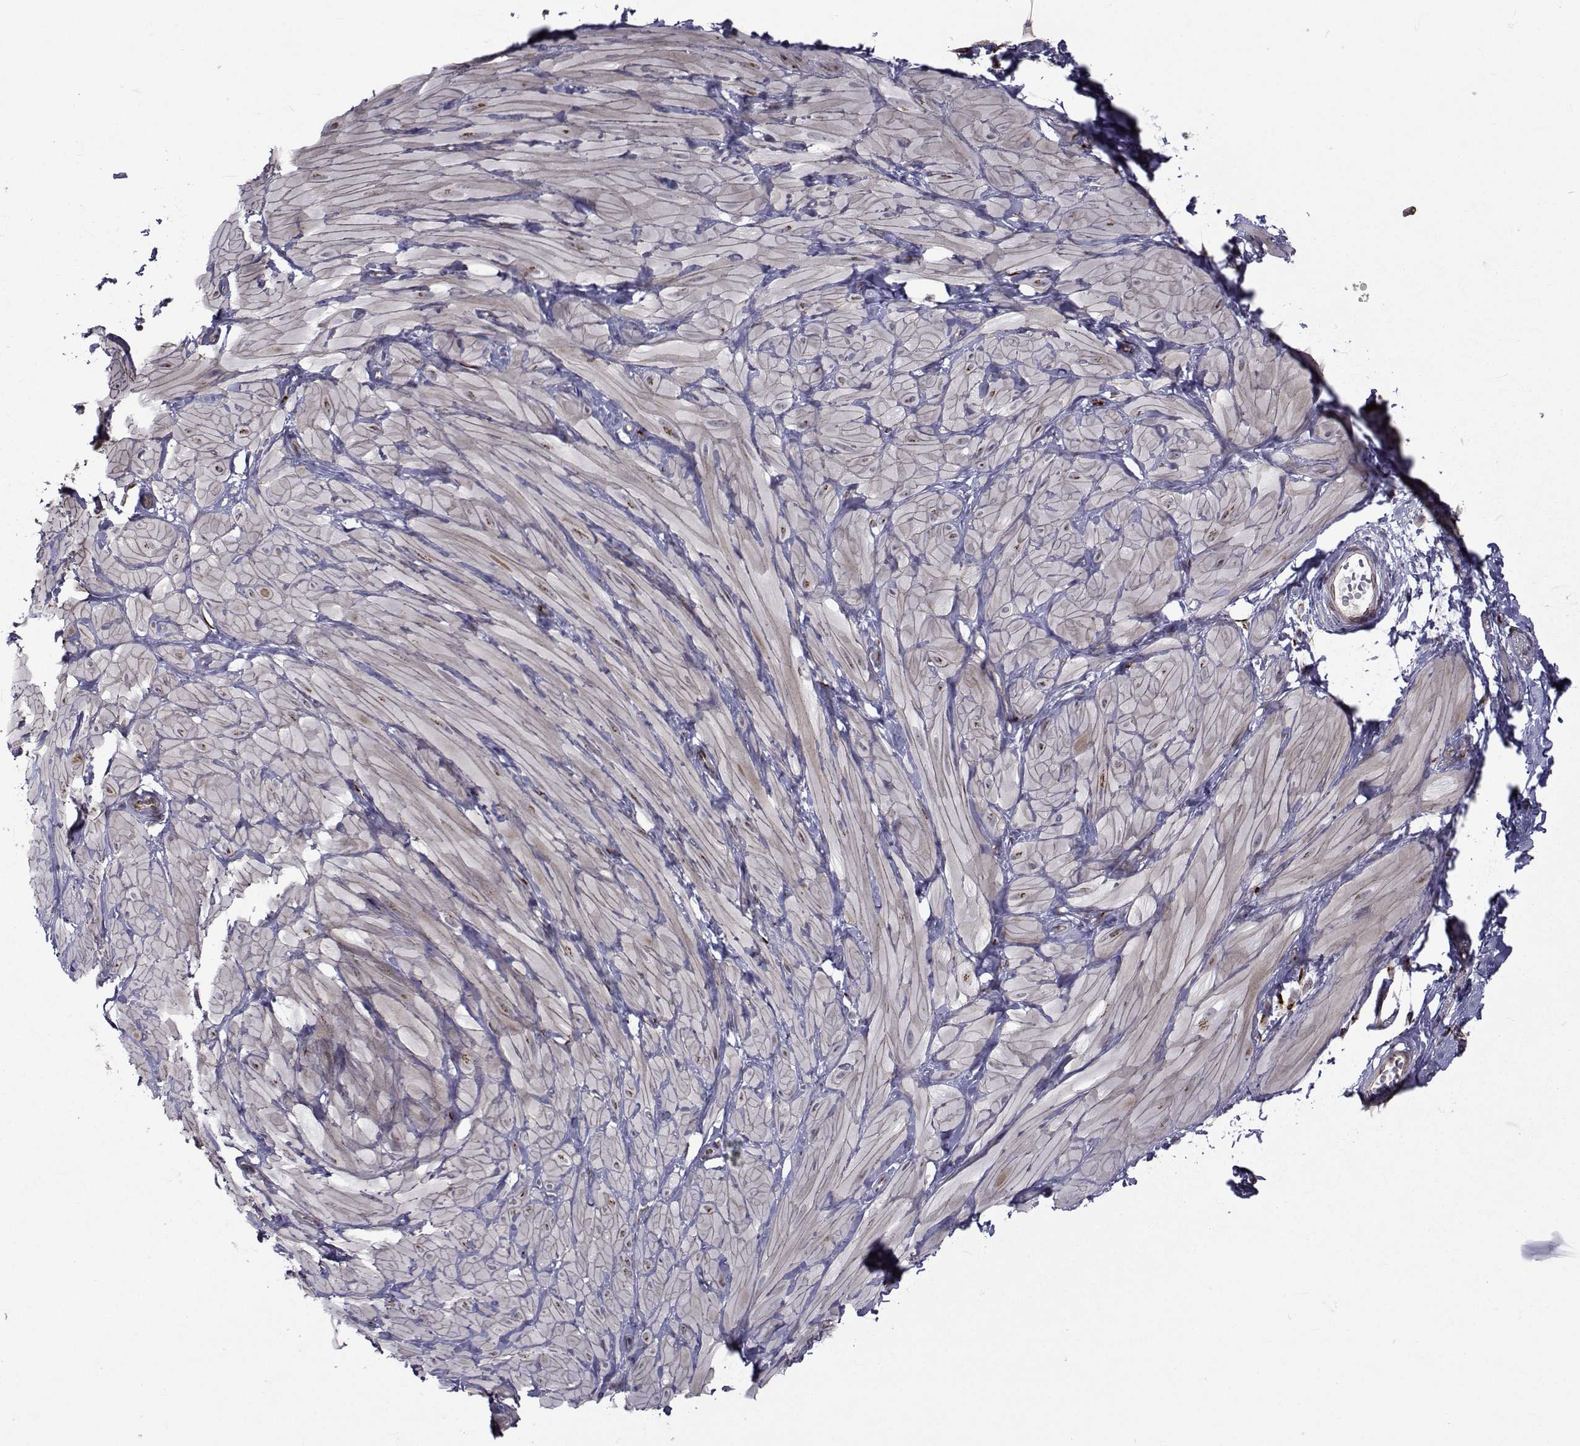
{"staining": {"intensity": "negative", "quantity": "none", "location": "none"}, "tissue": "adipose tissue", "cell_type": "Adipocytes", "image_type": "normal", "snomed": [{"axis": "morphology", "description": "Normal tissue, NOS"}, {"axis": "topography", "description": "Smooth muscle"}, {"axis": "topography", "description": "Peripheral nerve tissue"}], "caption": "DAB immunohistochemical staining of unremarkable adipose tissue shows no significant expression in adipocytes. (DAB (3,3'-diaminobenzidine) immunohistochemistry (IHC) with hematoxylin counter stain).", "gene": "ATP6V1C2", "patient": {"sex": "male", "age": 22}}